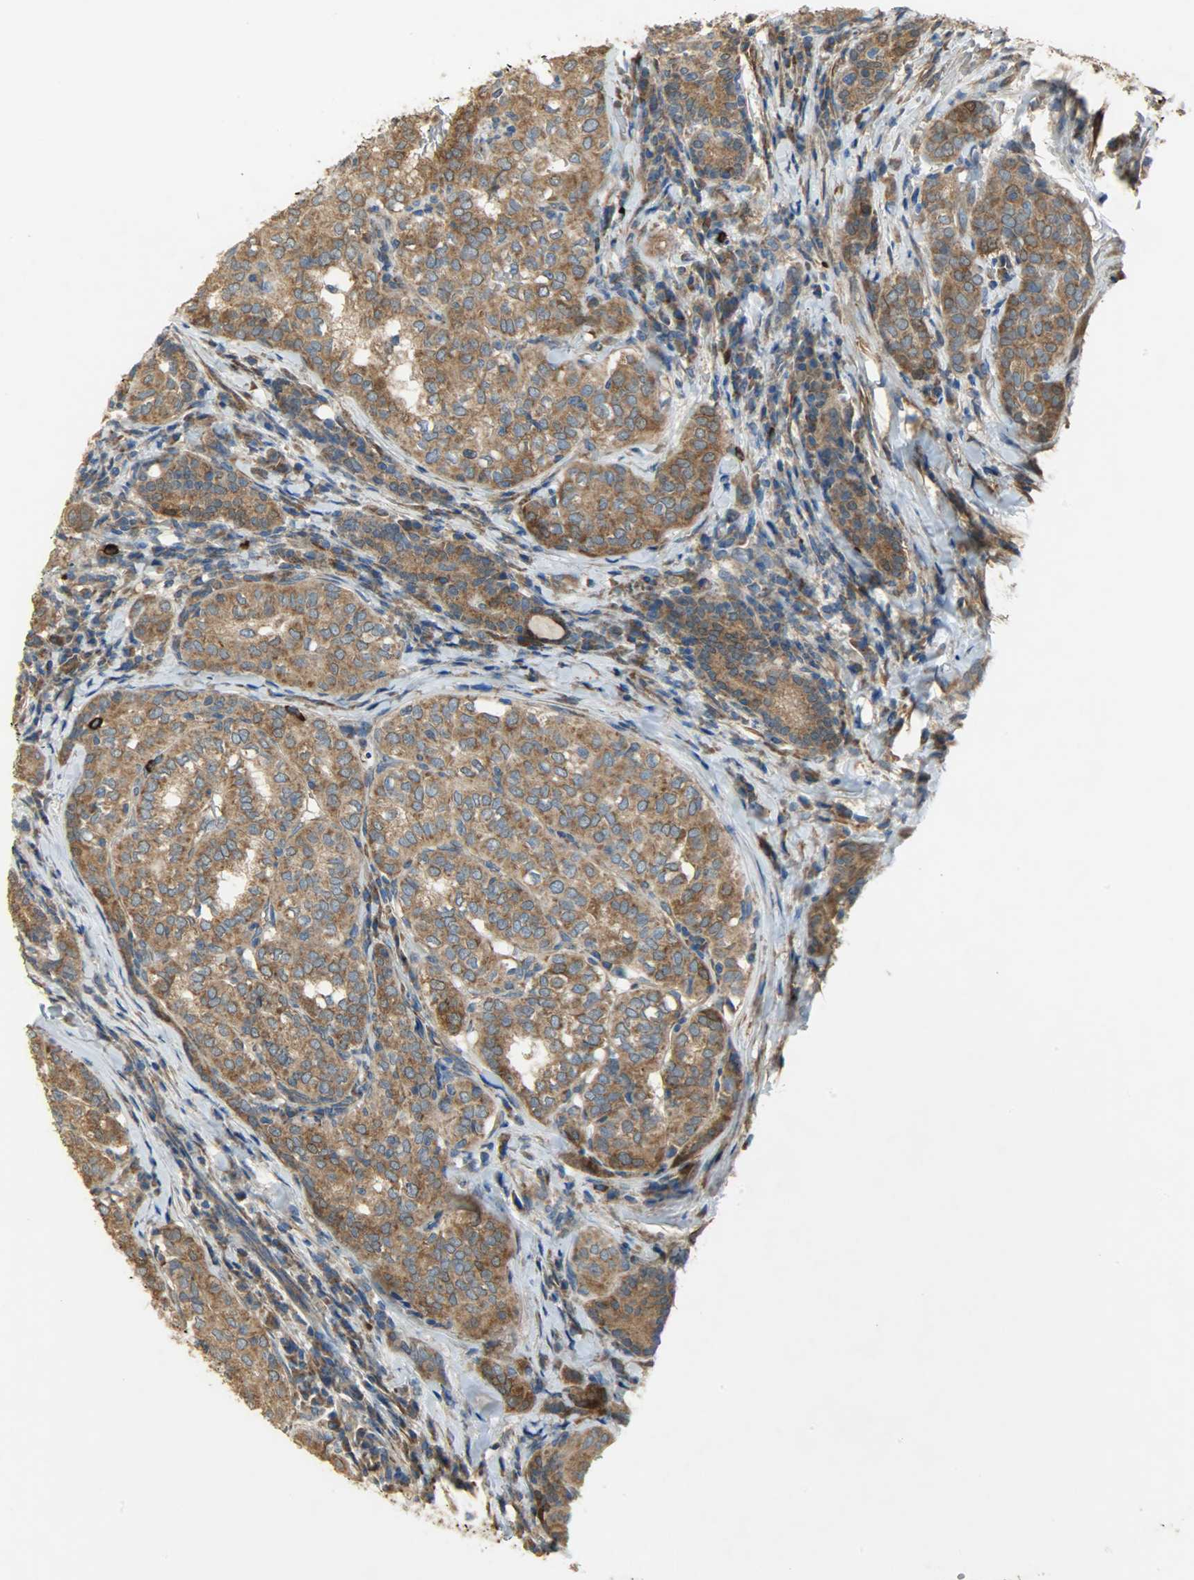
{"staining": {"intensity": "strong", "quantity": ">75%", "location": "cytoplasmic/membranous"}, "tissue": "thyroid cancer", "cell_type": "Tumor cells", "image_type": "cancer", "snomed": [{"axis": "morphology", "description": "Papillary adenocarcinoma, NOS"}, {"axis": "topography", "description": "Thyroid gland"}], "caption": "IHC of human thyroid cancer reveals high levels of strong cytoplasmic/membranous expression in about >75% of tumor cells.", "gene": "C1orf198", "patient": {"sex": "female", "age": 30}}